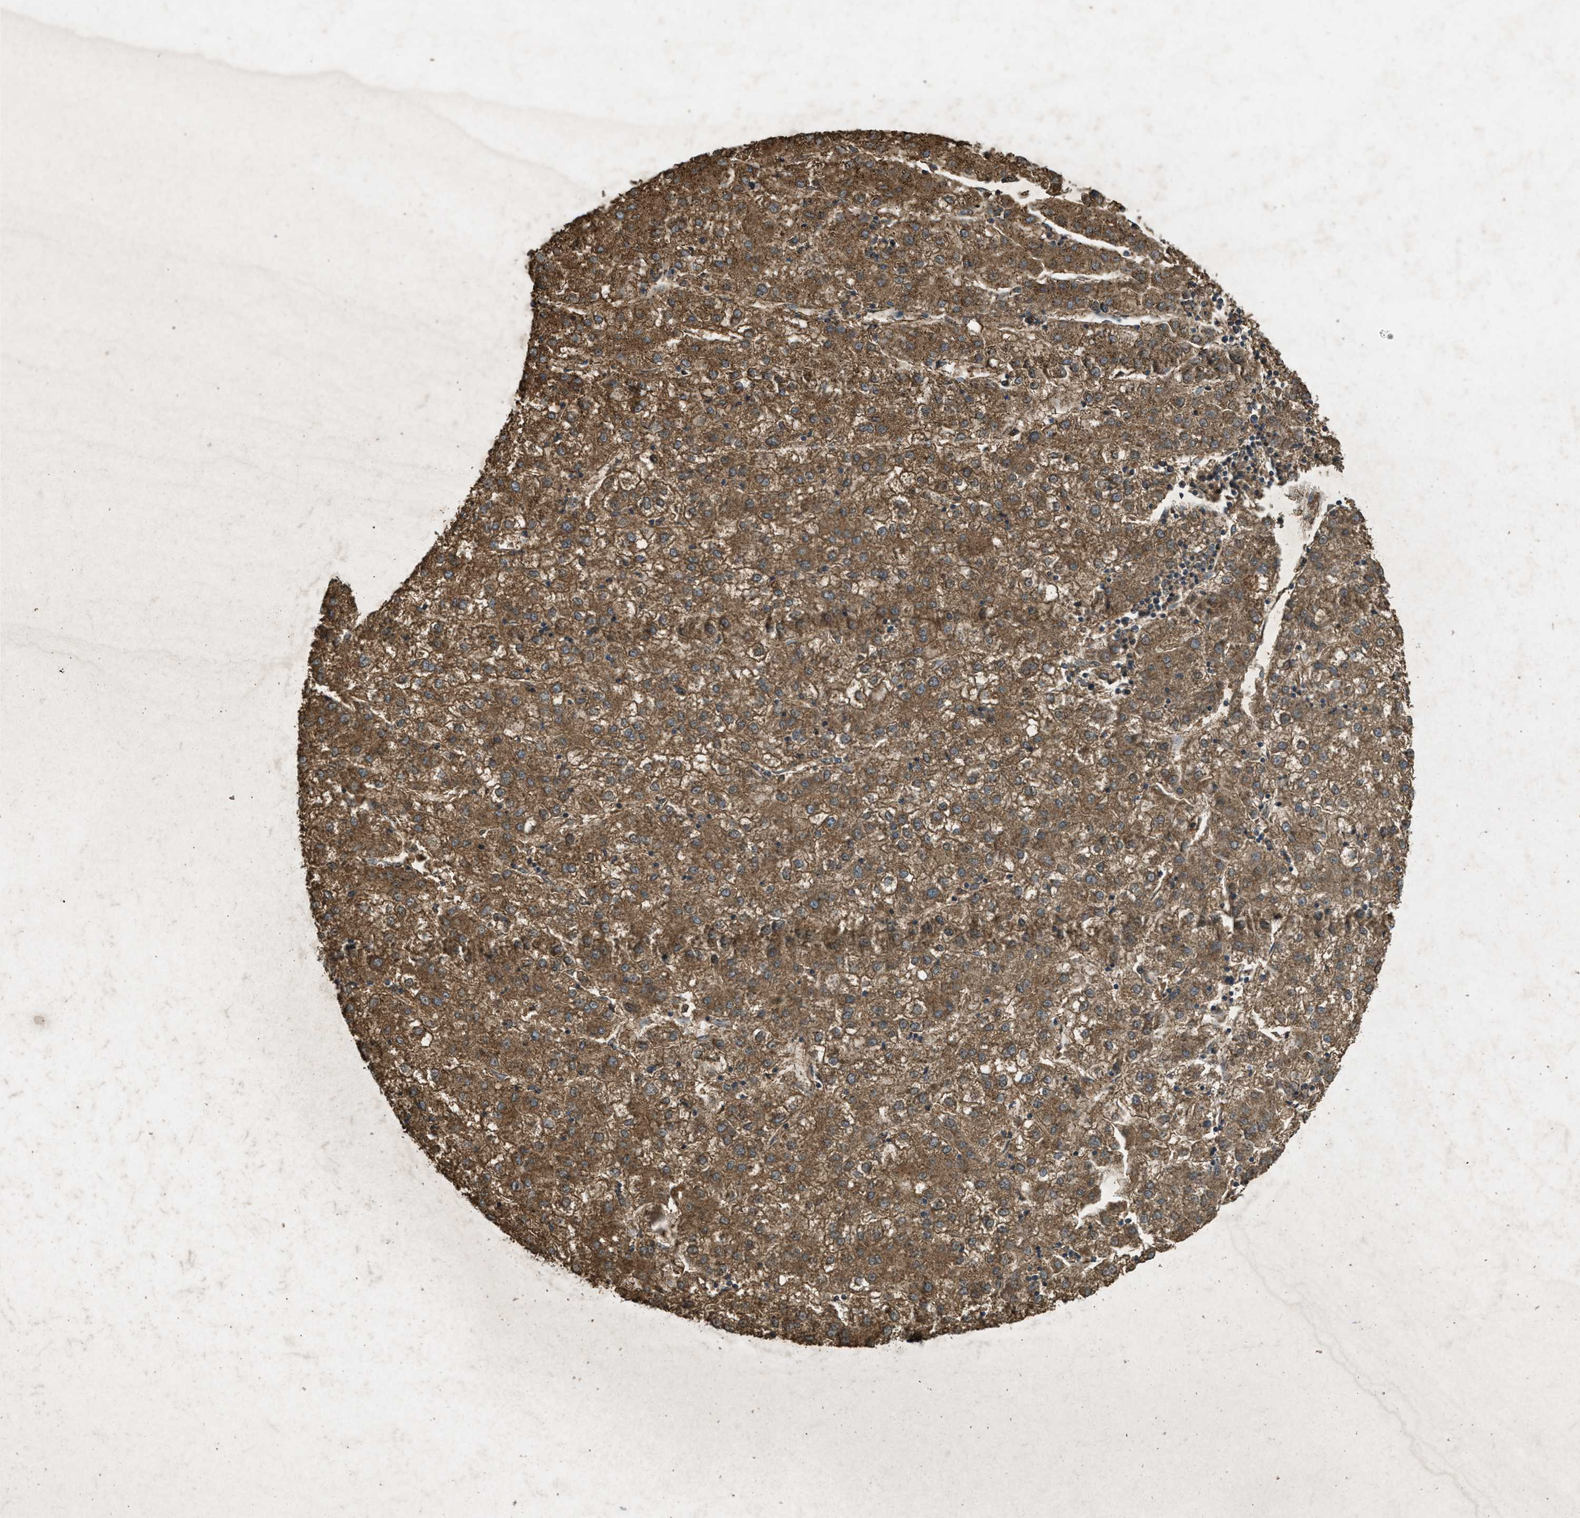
{"staining": {"intensity": "moderate", "quantity": ">75%", "location": "cytoplasmic/membranous"}, "tissue": "liver cancer", "cell_type": "Tumor cells", "image_type": "cancer", "snomed": [{"axis": "morphology", "description": "Carcinoma, Hepatocellular, NOS"}, {"axis": "topography", "description": "Liver"}], "caption": "A brown stain highlights moderate cytoplasmic/membranous positivity of a protein in liver cancer (hepatocellular carcinoma) tumor cells. The staining is performed using DAB (3,3'-diaminobenzidine) brown chromogen to label protein expression. The nuclei are counter-stained blue using hematoxylin.", "gene": "PPP1R15A", "patient": {"sex": "male", "age": 72}}